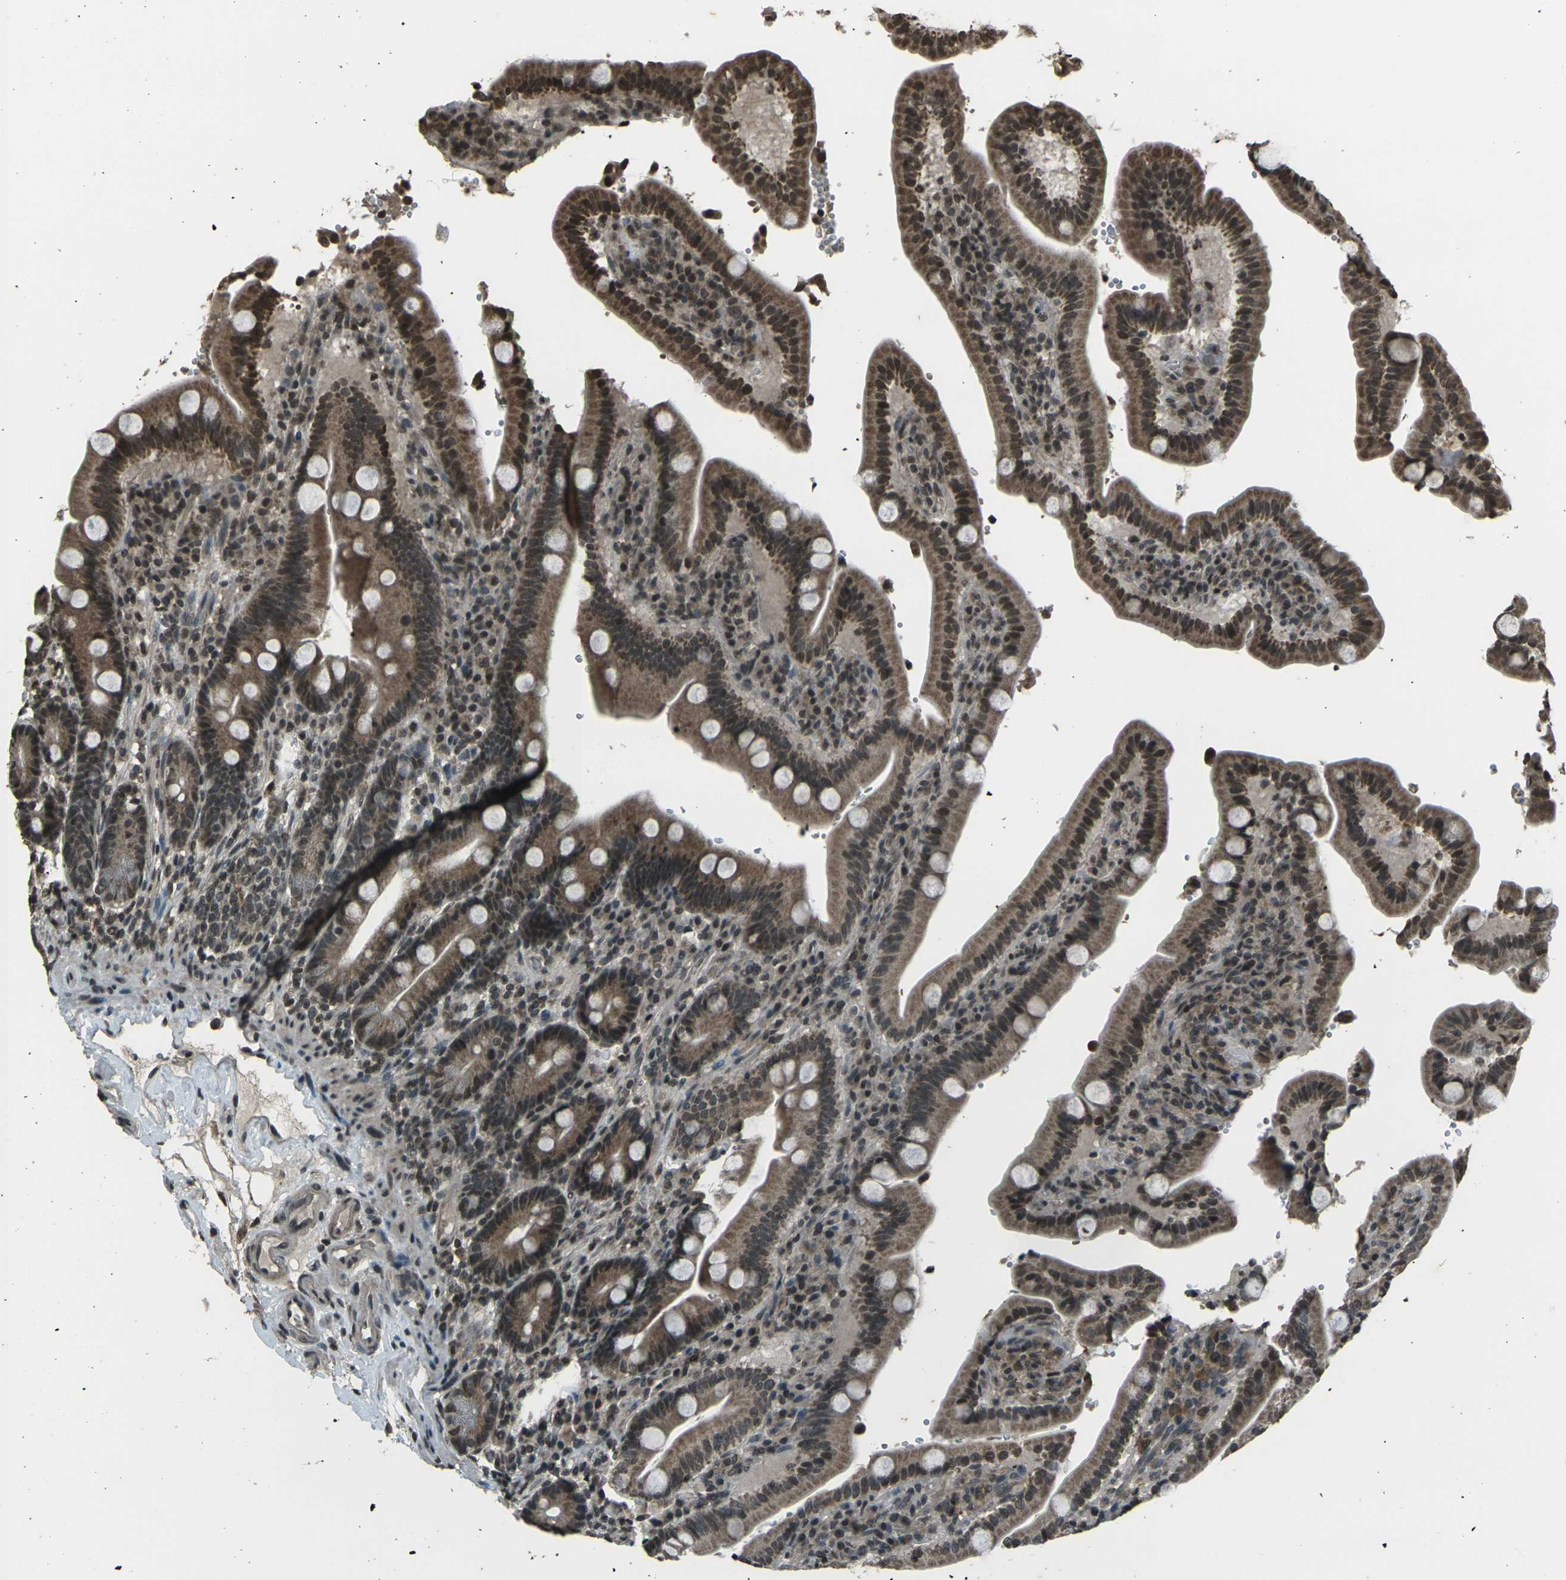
{"staining": {"intensity": "moderate", "quantity": ">75%", "location": "cytoplasmic/membranous,nuclear"}, "tissue": "duodenum", "cell_type": "Glandular cells", "image_type": "normal", "snomed": [{"axis": "morphology", "description": "Normal tissue, NOS"}, {"axis": "topography", "description": "Small intestine, NOS"}], "caption": "High-magnification brightfield microscopy of benign duodenum stained with DAB (3,3'-diaminobenzidine) (brown) and counterstained with hematoxylin (blue). glandular cells exhibit moderate cytoplasmic/membranous,nuclear positivity is appreciated in approximately>75% of cells.", "gene": "PRPF8", "patient": {"sex": "female", "age": 71}}